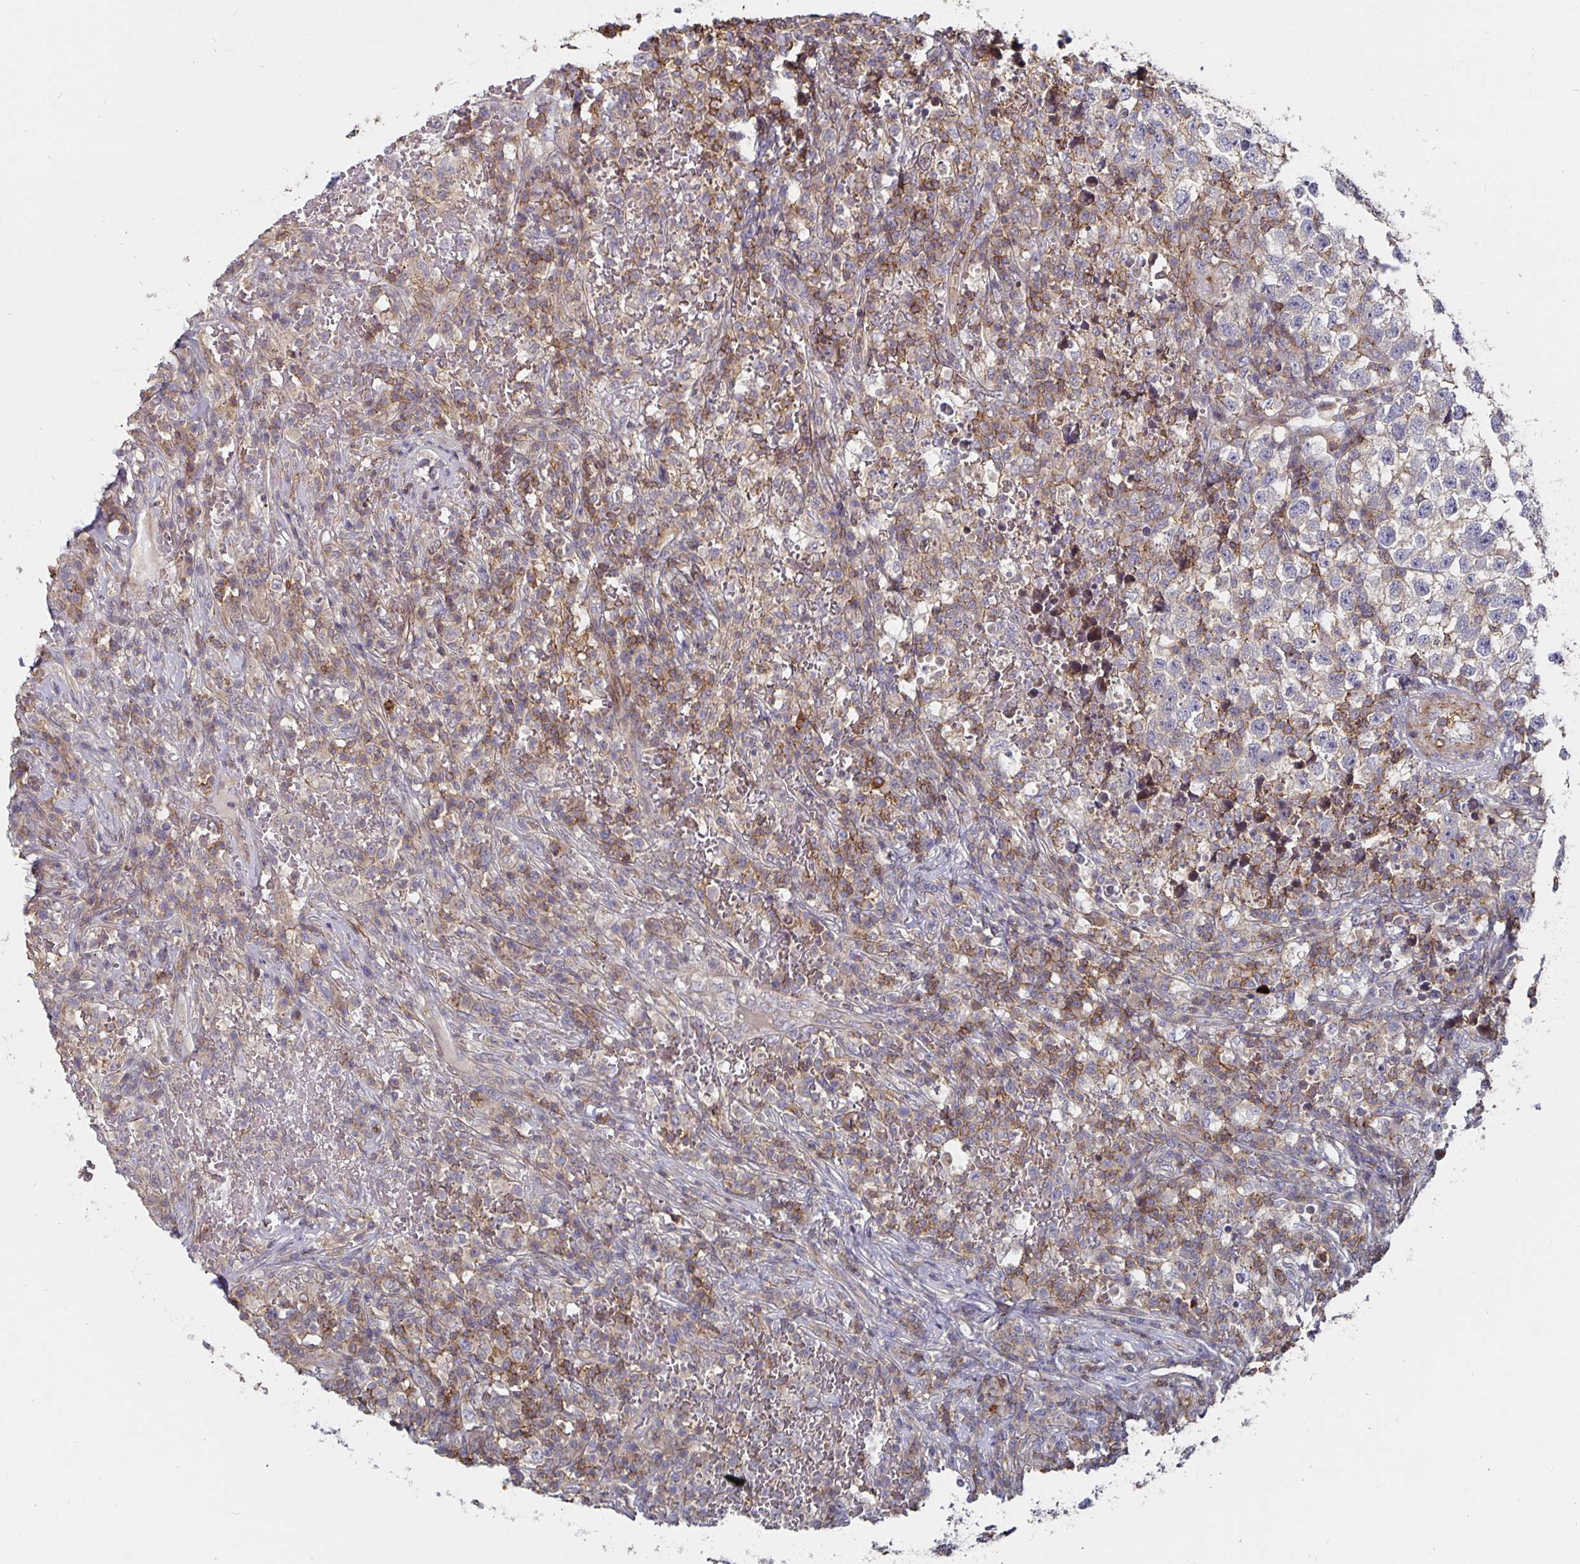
{"staining": {"intensity": "negative", "quantity": "none", "location": "none"}, "tissue": "testis cancer", "cell_type": "Tumor cells", "image_type": "cancer", "snomed": [{"axis": "morphology", "description": "Seminoma, NOS"}, {"axis": "topography", "description": "Testis"}], "caption": "Tumor cells show no significant protein positivity in testis cancer. Nuclei are stained in blue.", "gene": "GJA4", "patient": {"sex": "male", "age": 22}}